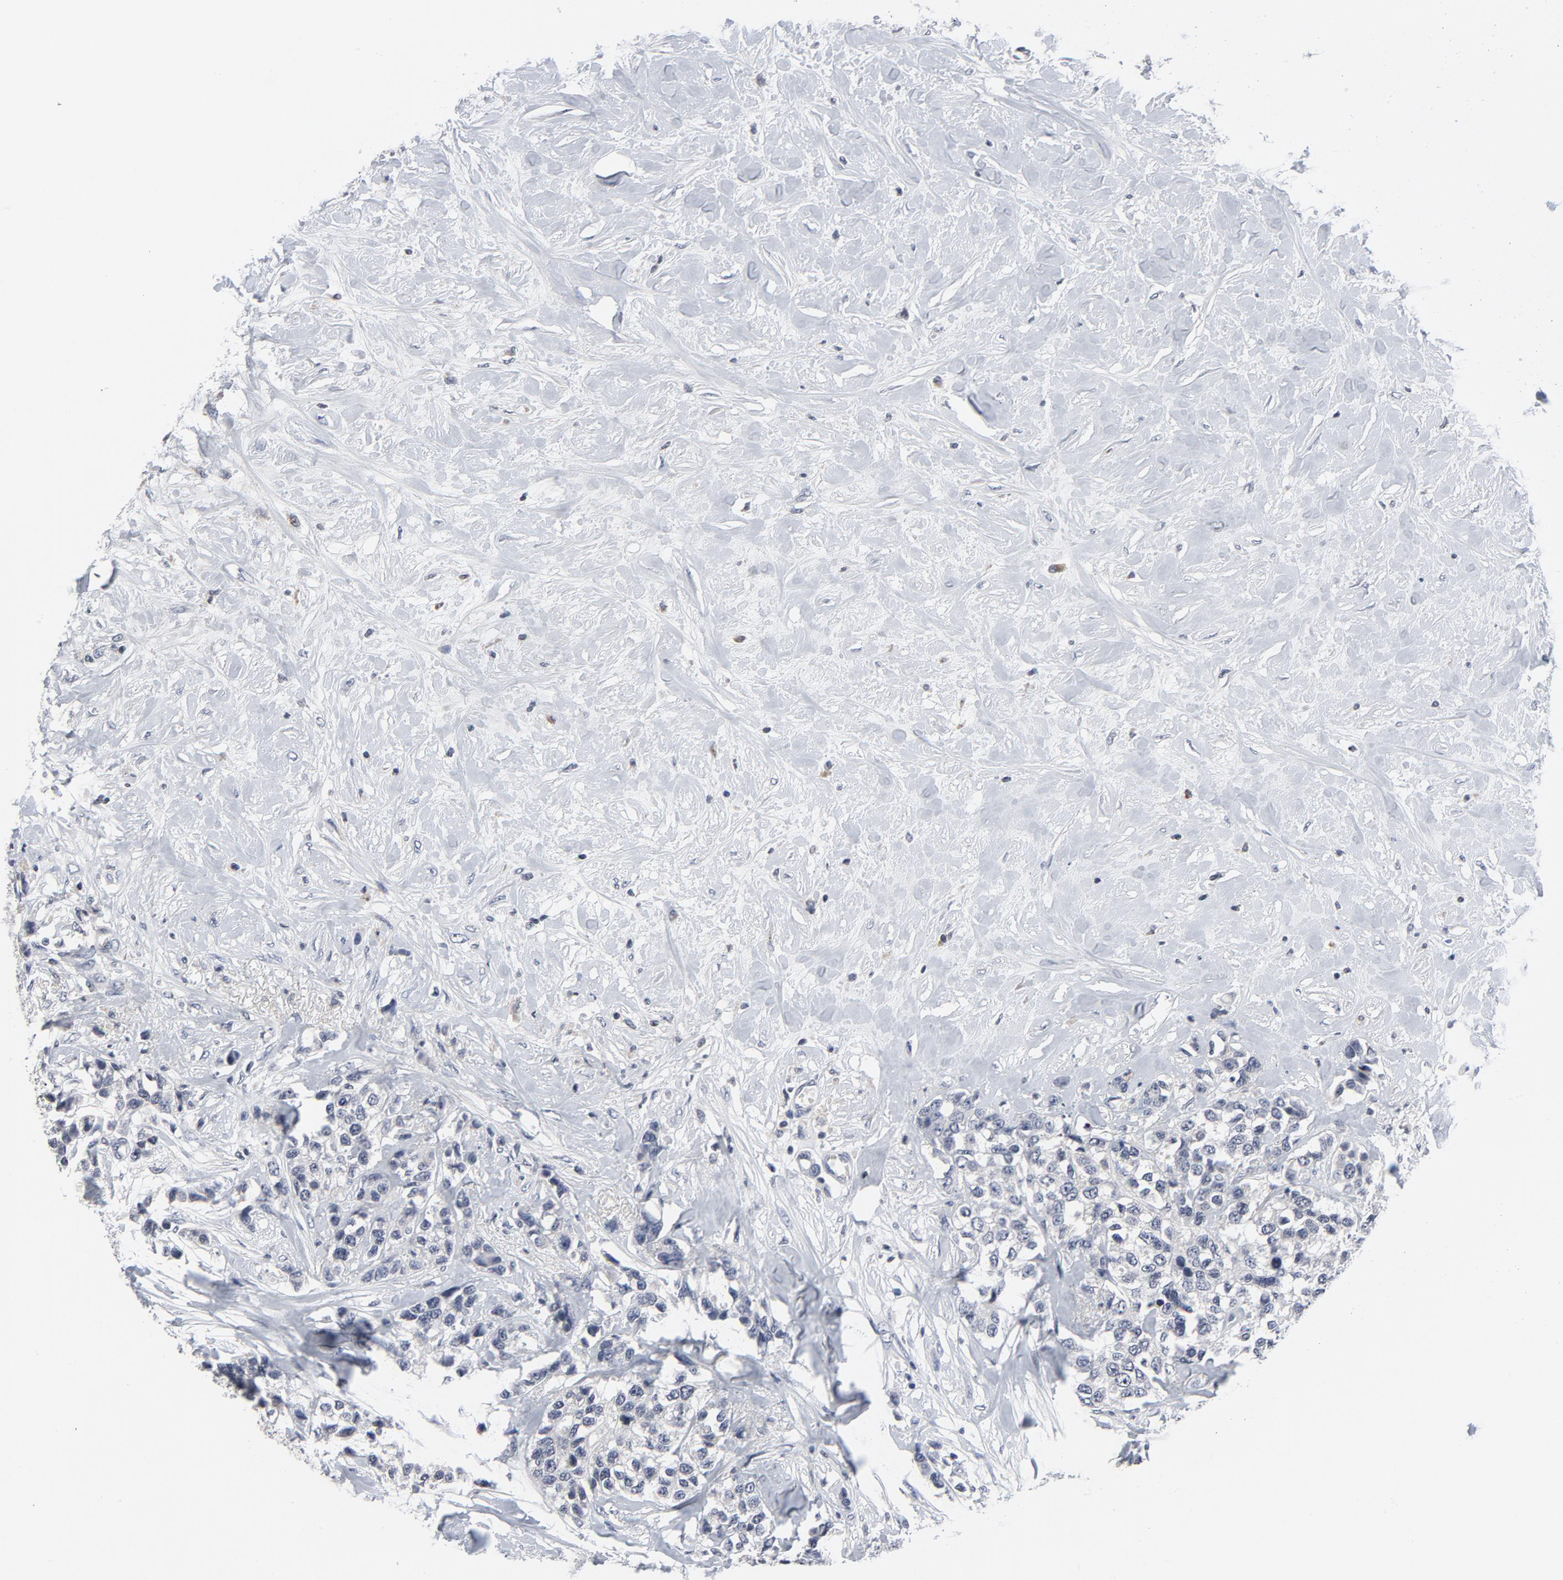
{"staining": {"intensity": "negative", "quantity": "none", "location": "none"}, "tissue": "breast cancer", "cell_type": "Tumor cells", "image_type": "cancer", "snomed": [{"axis": "morphology", "description": "Duct carcinoma"}, {"axis": "topography", "description": "Breast"}], "caption": "A photomicrograph of human breast cancer (invasive ductal carcinoma) is negative for staining in tumor cells.", "gene": "TCL1A", "patient": {"sex": "female", "age": 51}}